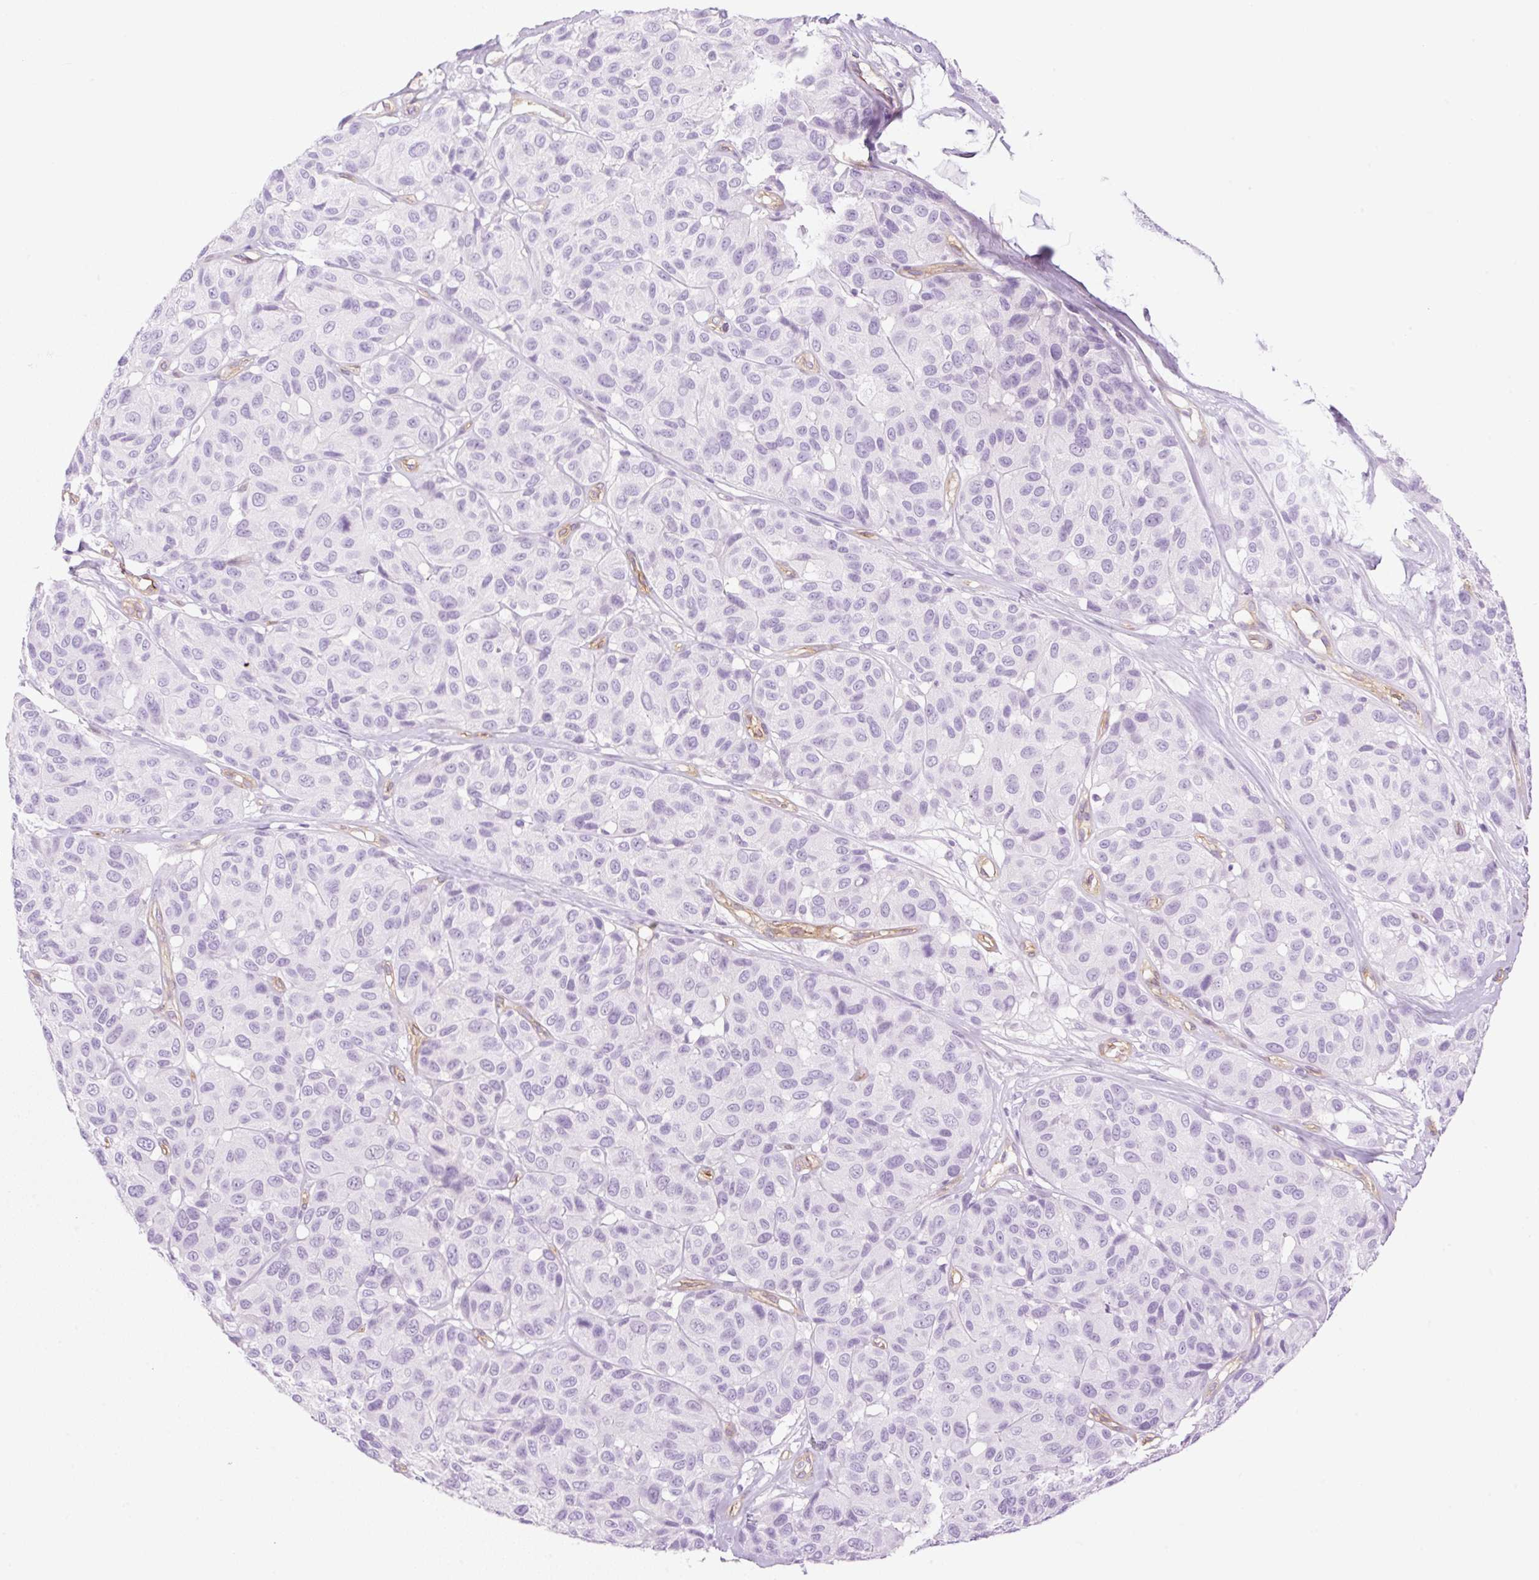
{"staining": {"intensity": "negative", "quantity": "none", "location": "none"}, "tissue": "melanoma", "cell_type": "Tumor cells", "image_type": "cancer", "snomed": [{"axis": "morphology", "description": "Malignant melanoma, NOS"}, {"axis": "topography", "description": "Skin"}], "caption": "Protein analysis of melanoma exhibits no significant positivity in tumor cells.", "gene": "EHD3", "patient": {"sex": "female", "age": 66}}